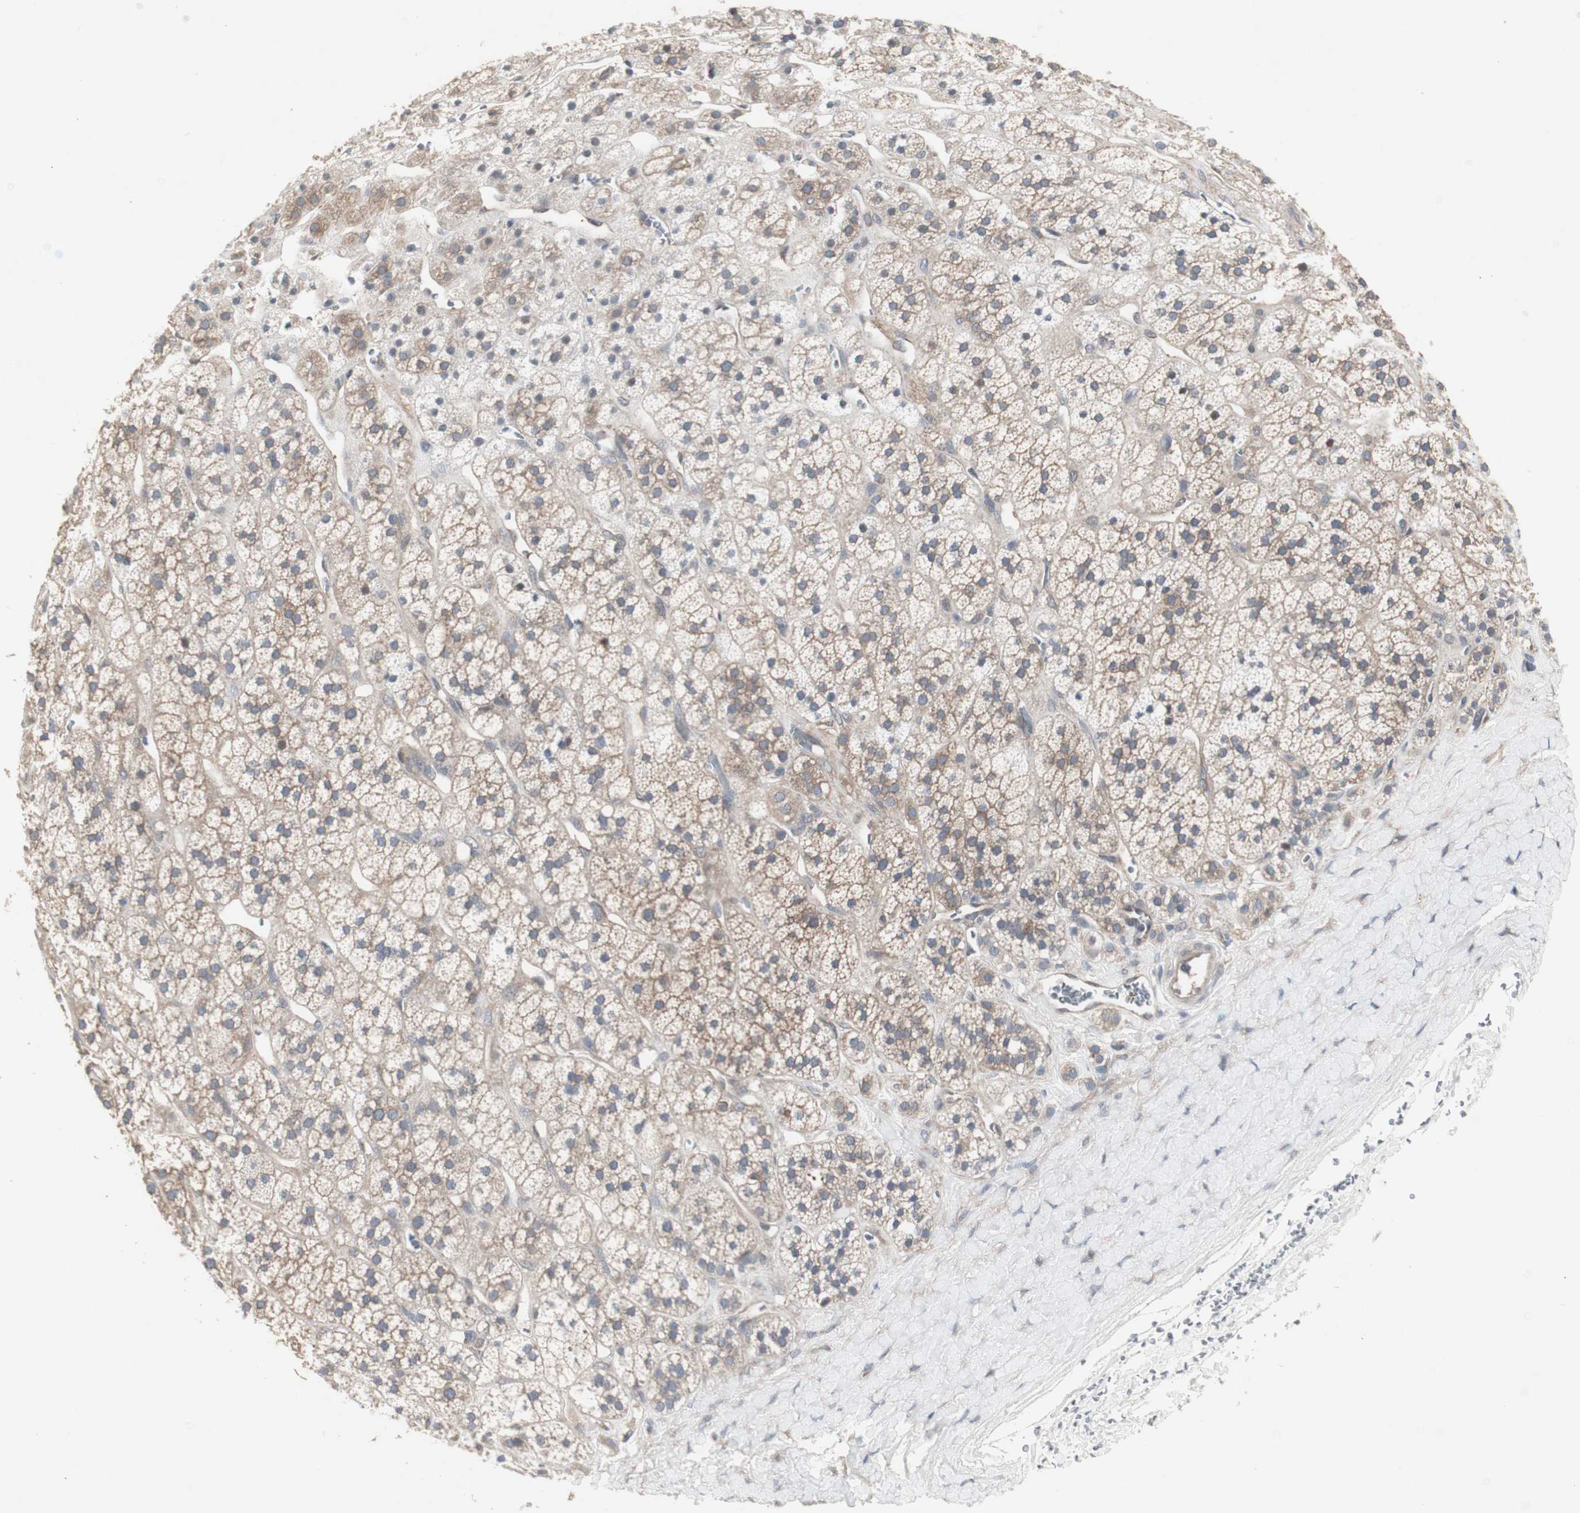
{"staining": {"intensity": "moderate", "quantity": ">75%", "location": "cytoplasmic/membranous"}, "tissue": "adrenal gland", "cell_type": "Glandular cells", "image_type": "normal", "snomed": [{"axis": "morphology", "description": "Normal tissue, NOS"}, {"axis": "topography", "description": "Adrenal gland"}], "caption": "This photomicrograph displays immunohistochemistry (IHC) staining of benign human adrenal gland, with medium moderate cytoplasmic/membranous positivity in about >75% of glandular cells.", "gene": "CHURC1", "patient": {"sex": "male", "age": 56}}